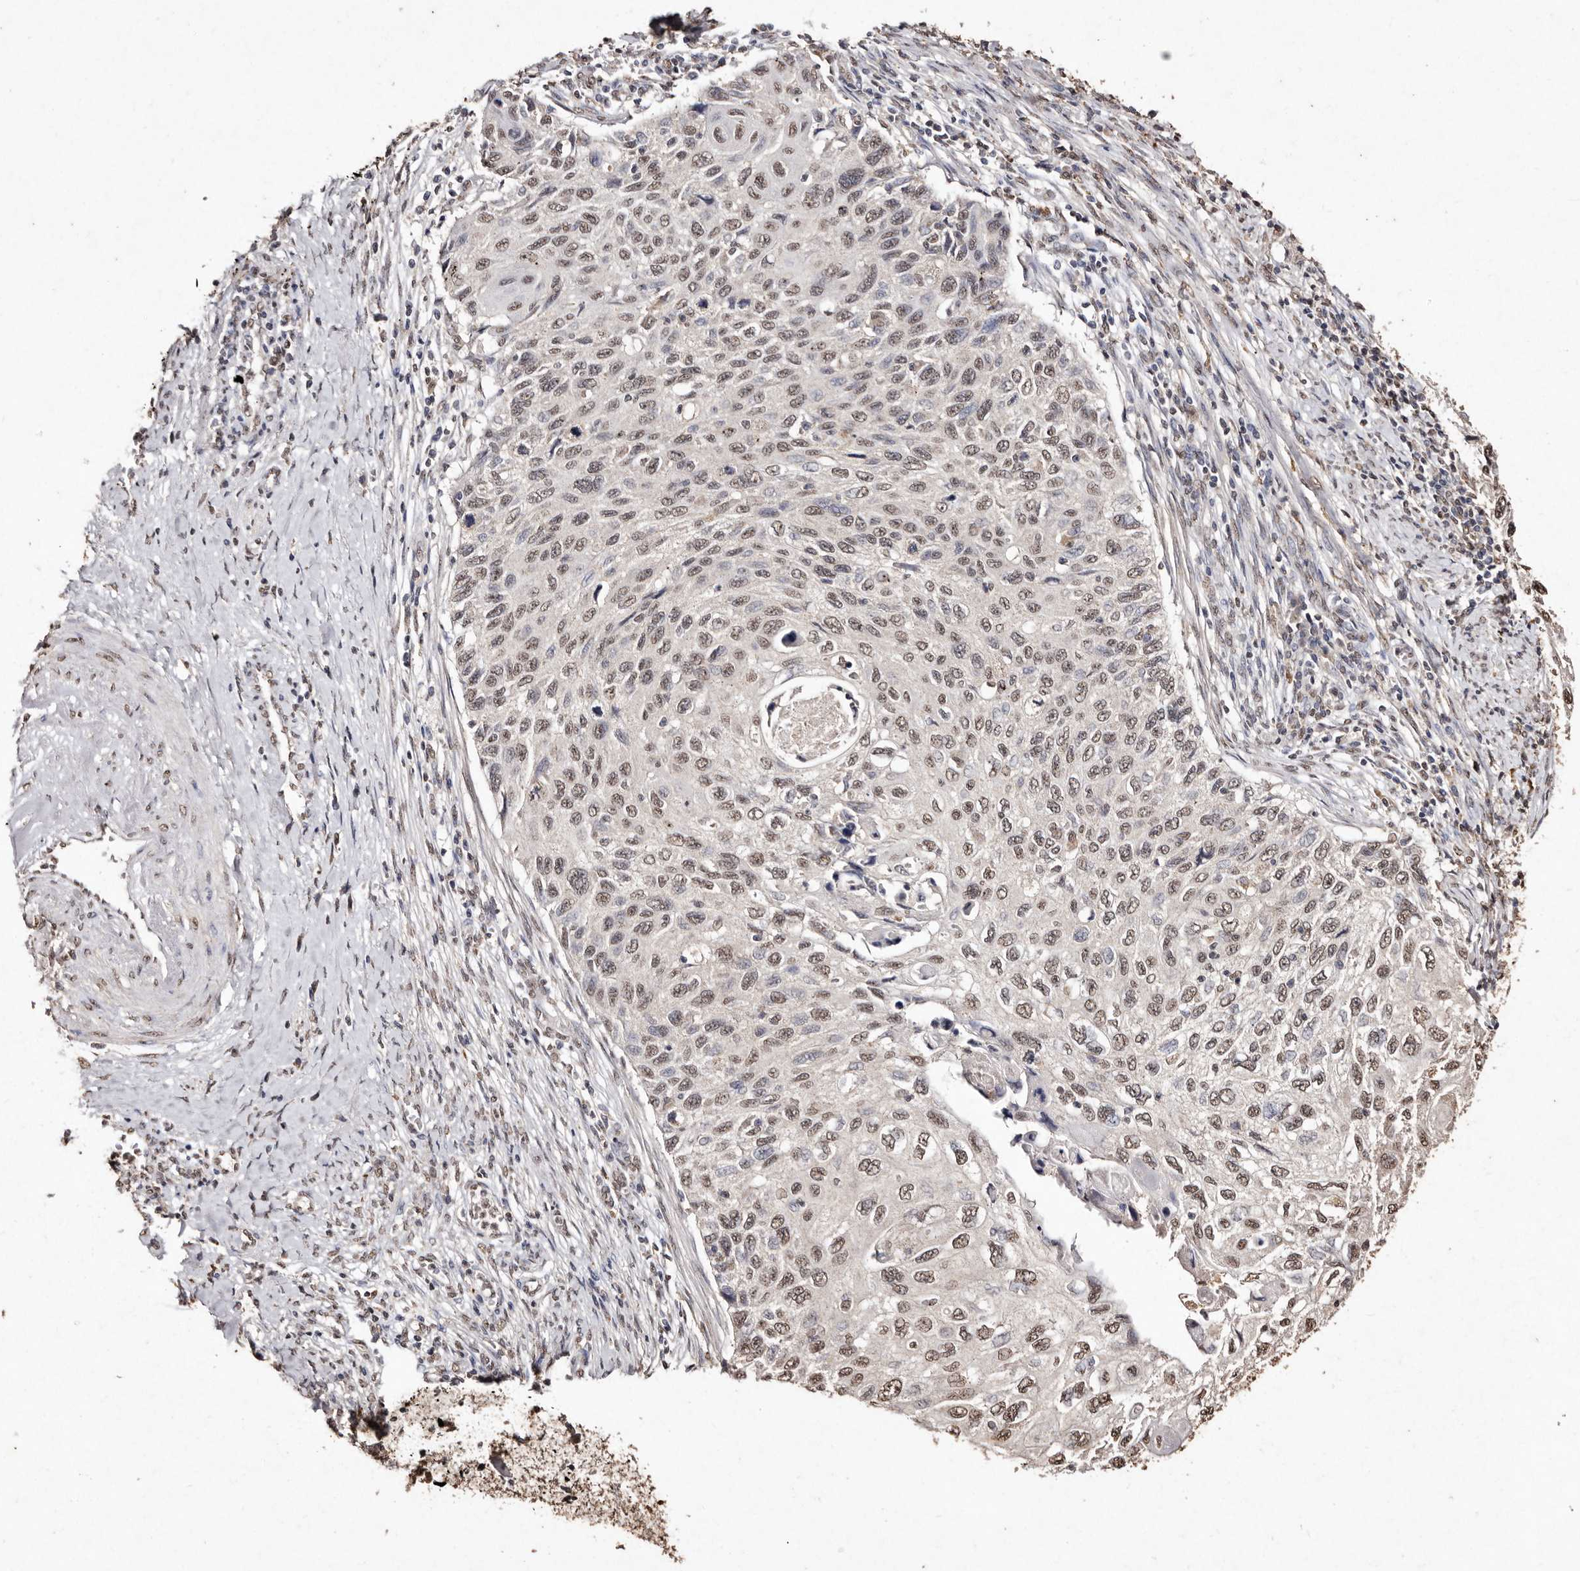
{"staining": {"intensity": "moderate", "quantity": ">75%", "location": "nuclear"}, "tissue": "cervical cancer", "cell_type": "Tumor cells", "image_type": "cancer", "snomed": [{"axis": "morphology", "description": "Squamous cell carcinoma, NOS"}, {"axis": "topography", "description": "Cervix"}], "caption": "Immunohistochemistry (DAB (3,3'-diaminobenzidine)) staining of cervical cancer reveals moderate nuclear protein positivity in approximately >75% of tumor cells.", "gene": "ERBB4", "patient": {"sex": "female", "age": 70}}